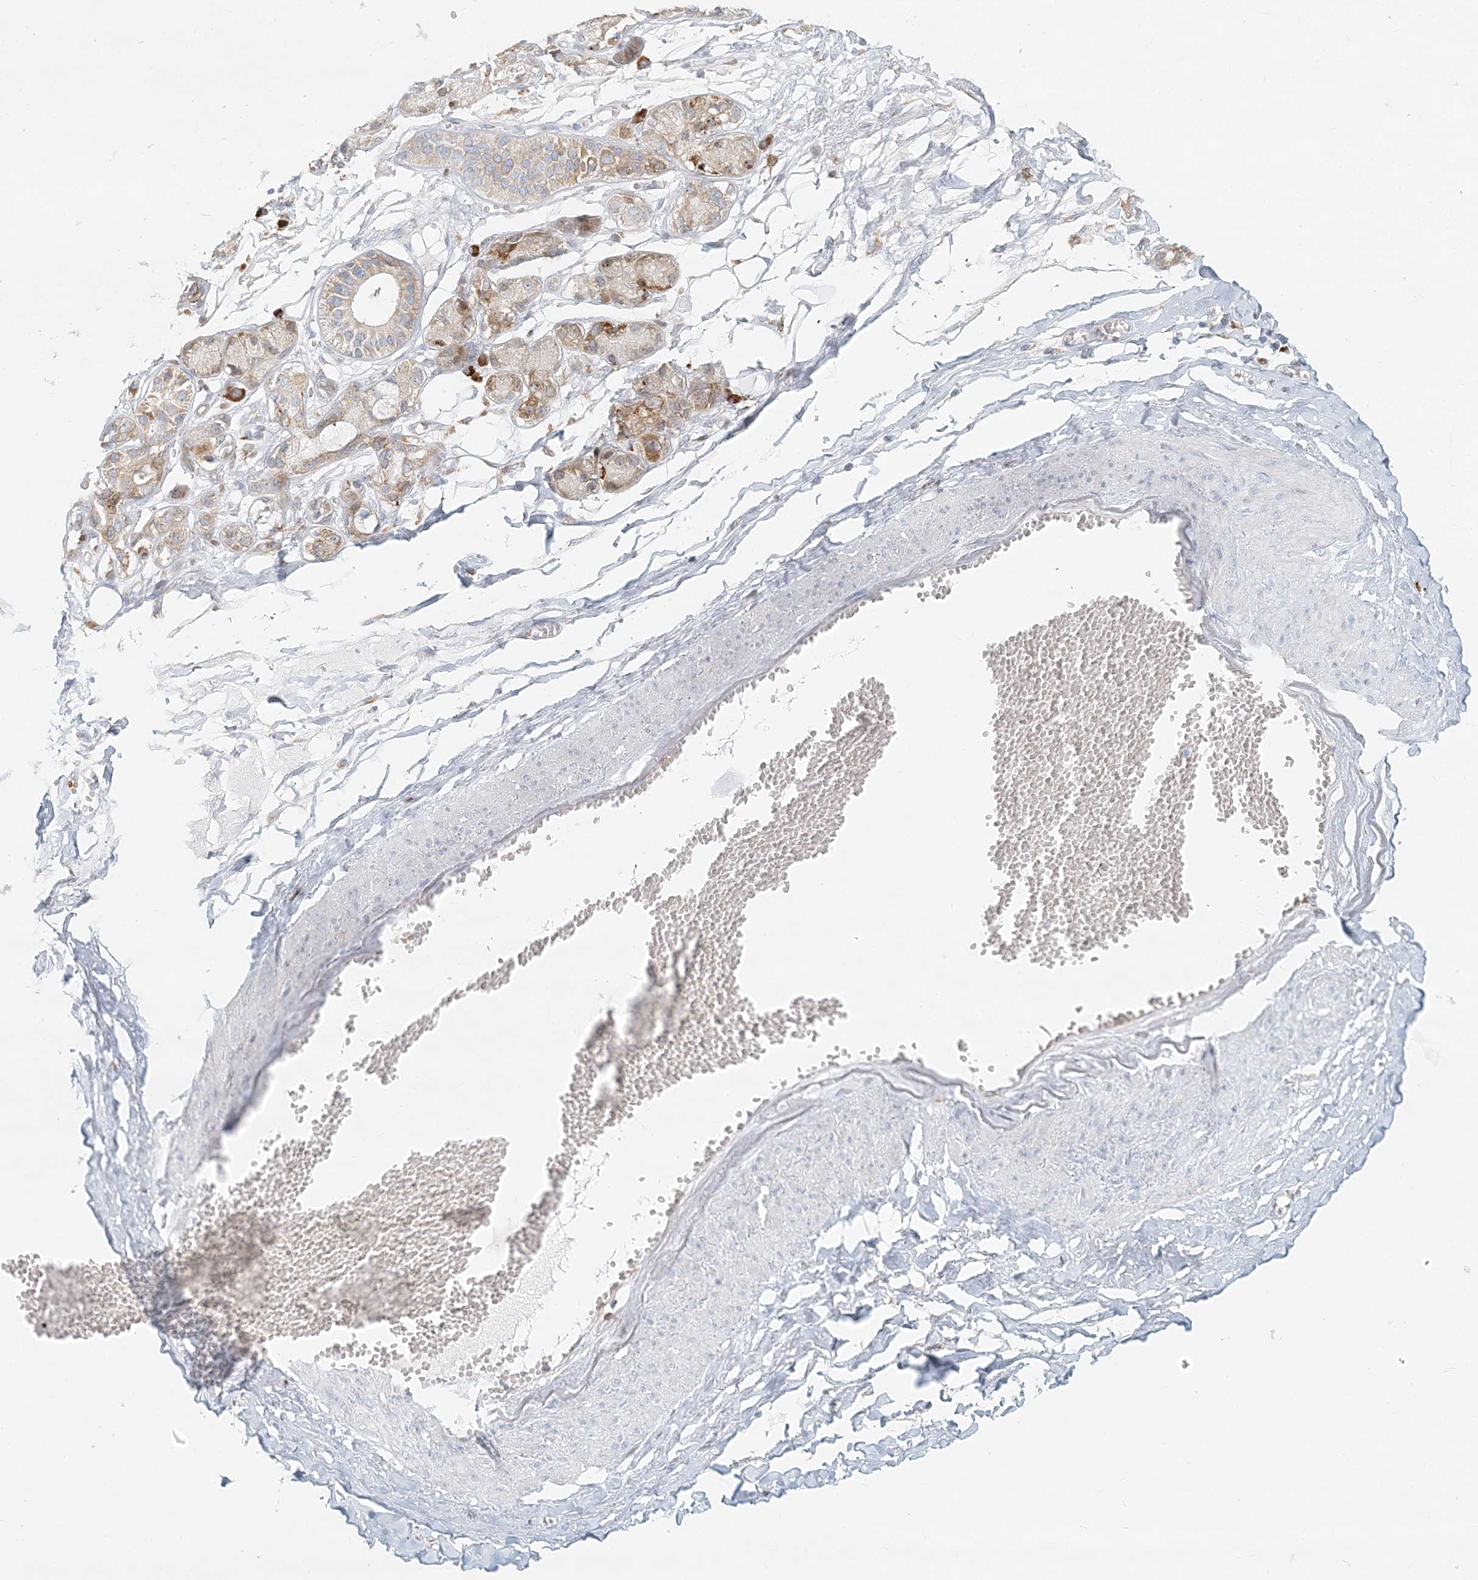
{"staining": {"intensity": "negative", "quantity": "none", "location": "none"}, "tissue": "adipose tissue", "cell_type": "Adipocytes", "image_type": "normal", "snomed": [{"axis": "morphology", "description": "Normal tissue, NOS"}, {"axis": "morphology", "description": "Inflammation, NOS"}, {"axis": "topography", "description": "Salivary gland"}, {"axis": "topography", "description": "Peripheral nerve tissue"}], "caption": "High power microscopy micrograph of an IHC image of normal adipose tissue, revealing no significant positivity in adipocytes. (DAB (3,3'-diaminobenzidine) IHC with hematoxylin counter stain).", "gene": "STK11IP", "patient": {"sex": "female", "age": 75}}